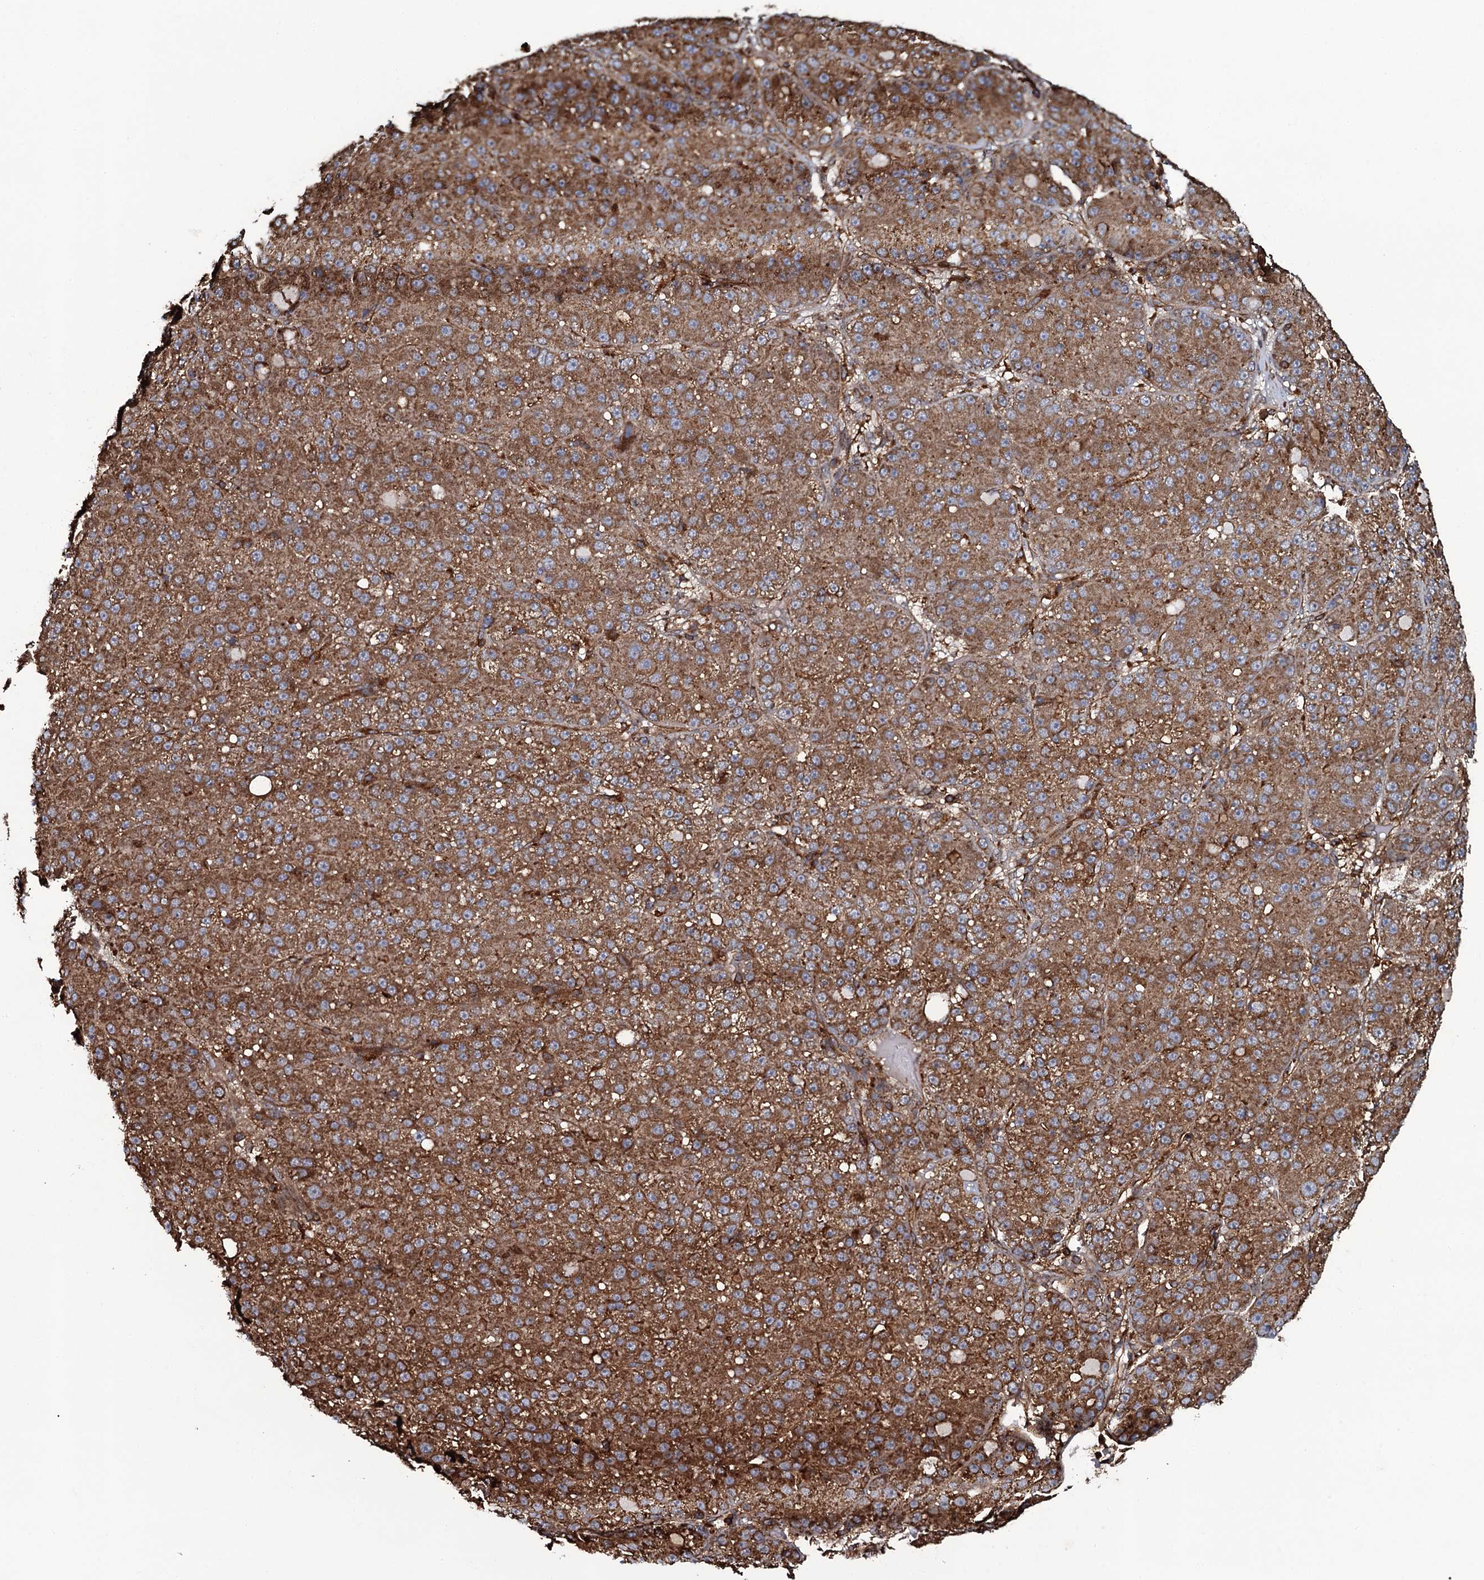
{"staining": {"intensity": "moderate", "quantity": ">75%", "location": "cytoplasmic/membranous"}, "tissue": "liver cancer", "cell_type": "Tumor cells", "image_type": "cancer", "snomed": [{"axis": "morphology", "description": "Carcinoma, Hepatocellular, NOS"}, {"axis": "topography", "description": "Liver"}], "caption": "Human liver hepatocellular carcinoma stained with a brown dye reveals moderate cytoplasmic/membranous positive staining in about >75% of tumor cells.", "gene": "VWA8", "patient": {"sex": "male", "age": 67}}